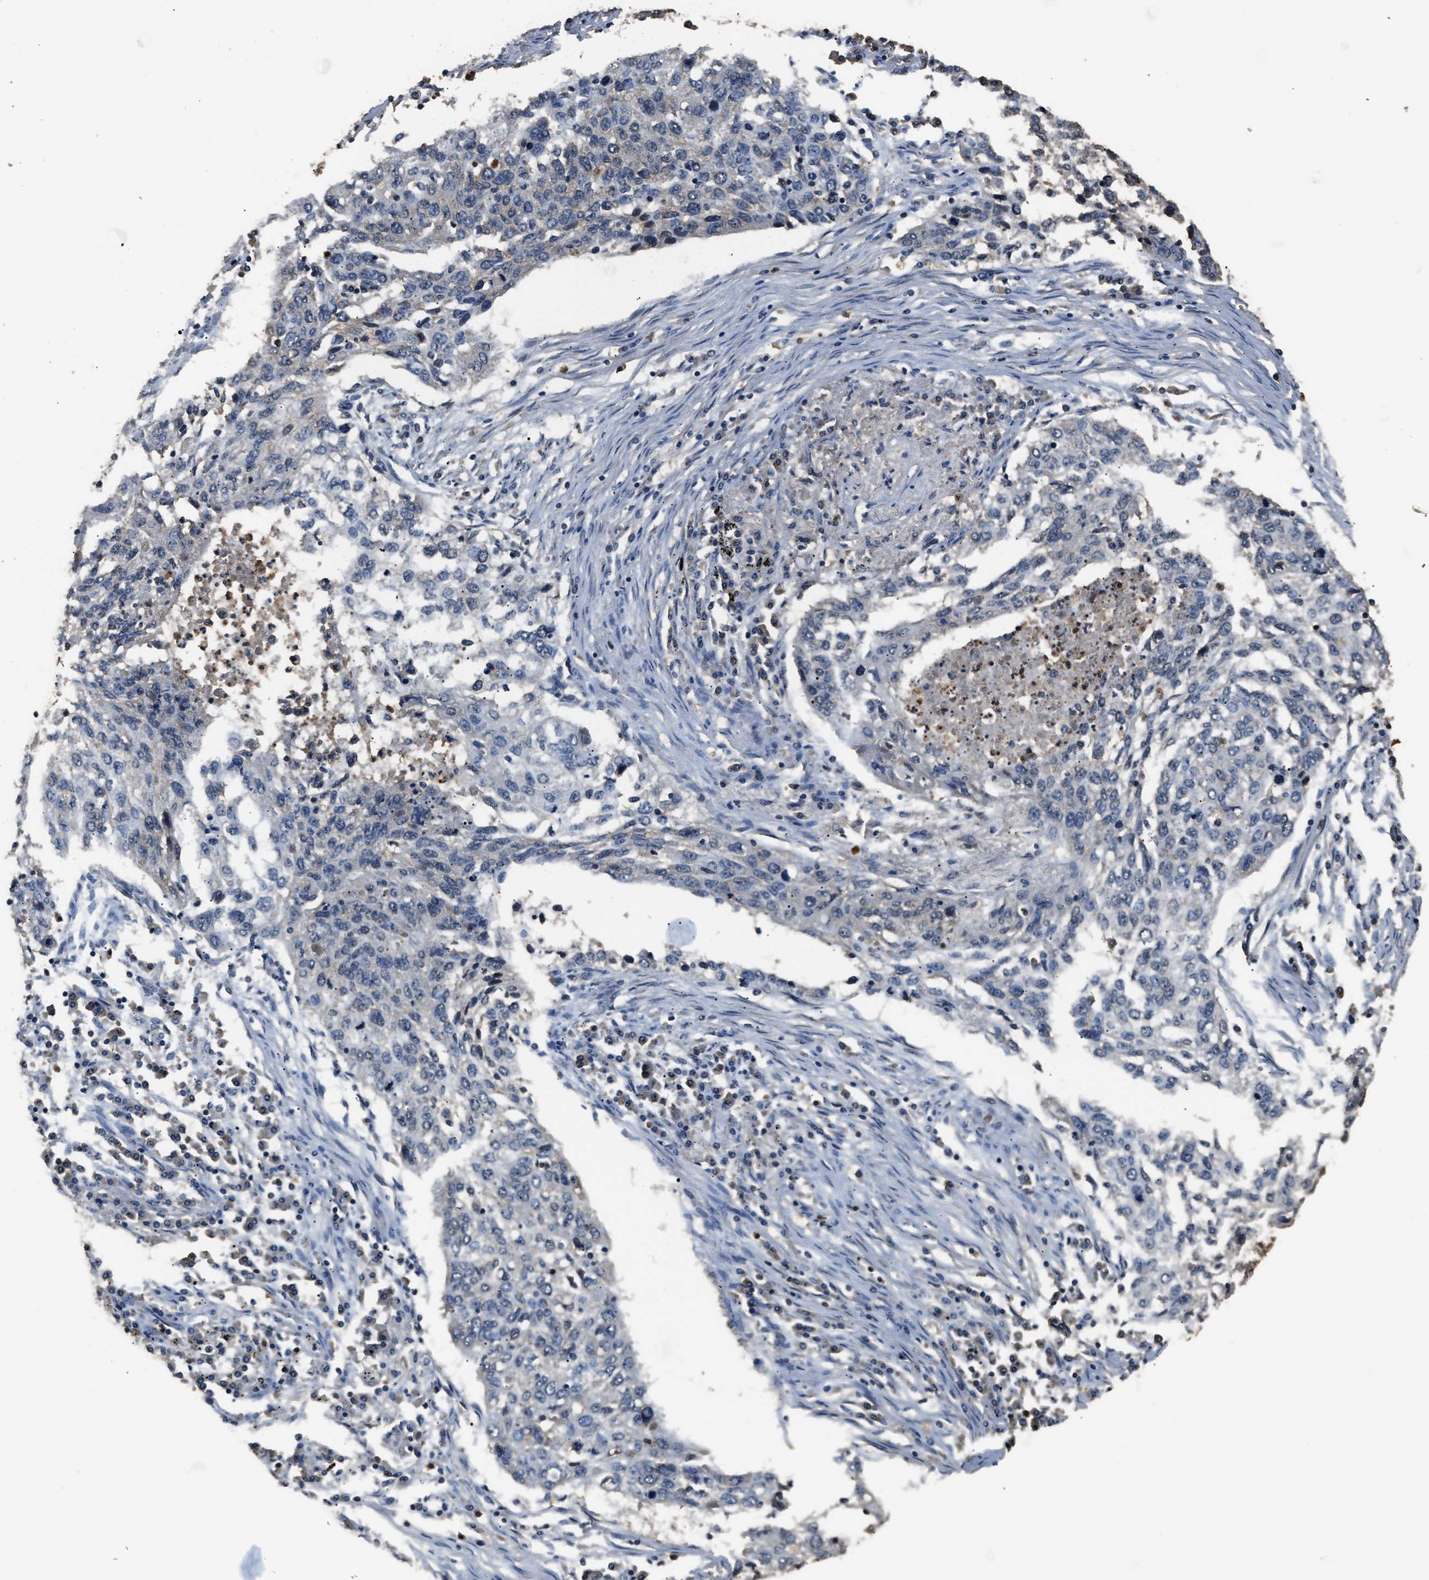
{"staining": {"intensity": "negative", "quantity": "none", "location": "none"}, "tissue": "lung cancer", "cell_type": "Tumor cells", "image_type": "cancer", "snomed": [{"axis": "morphology", "description": "Squamous cell carcinoma, NOS"}, {"axis": "topography", "description": "Lung"}], "caption": "Squamous cell carcinoma (lung) was stained to show a protein in brown. There is no significant positivity in tumor cells.", "gene": "GPI", "patient": {"sex": "female", "age": 63}}